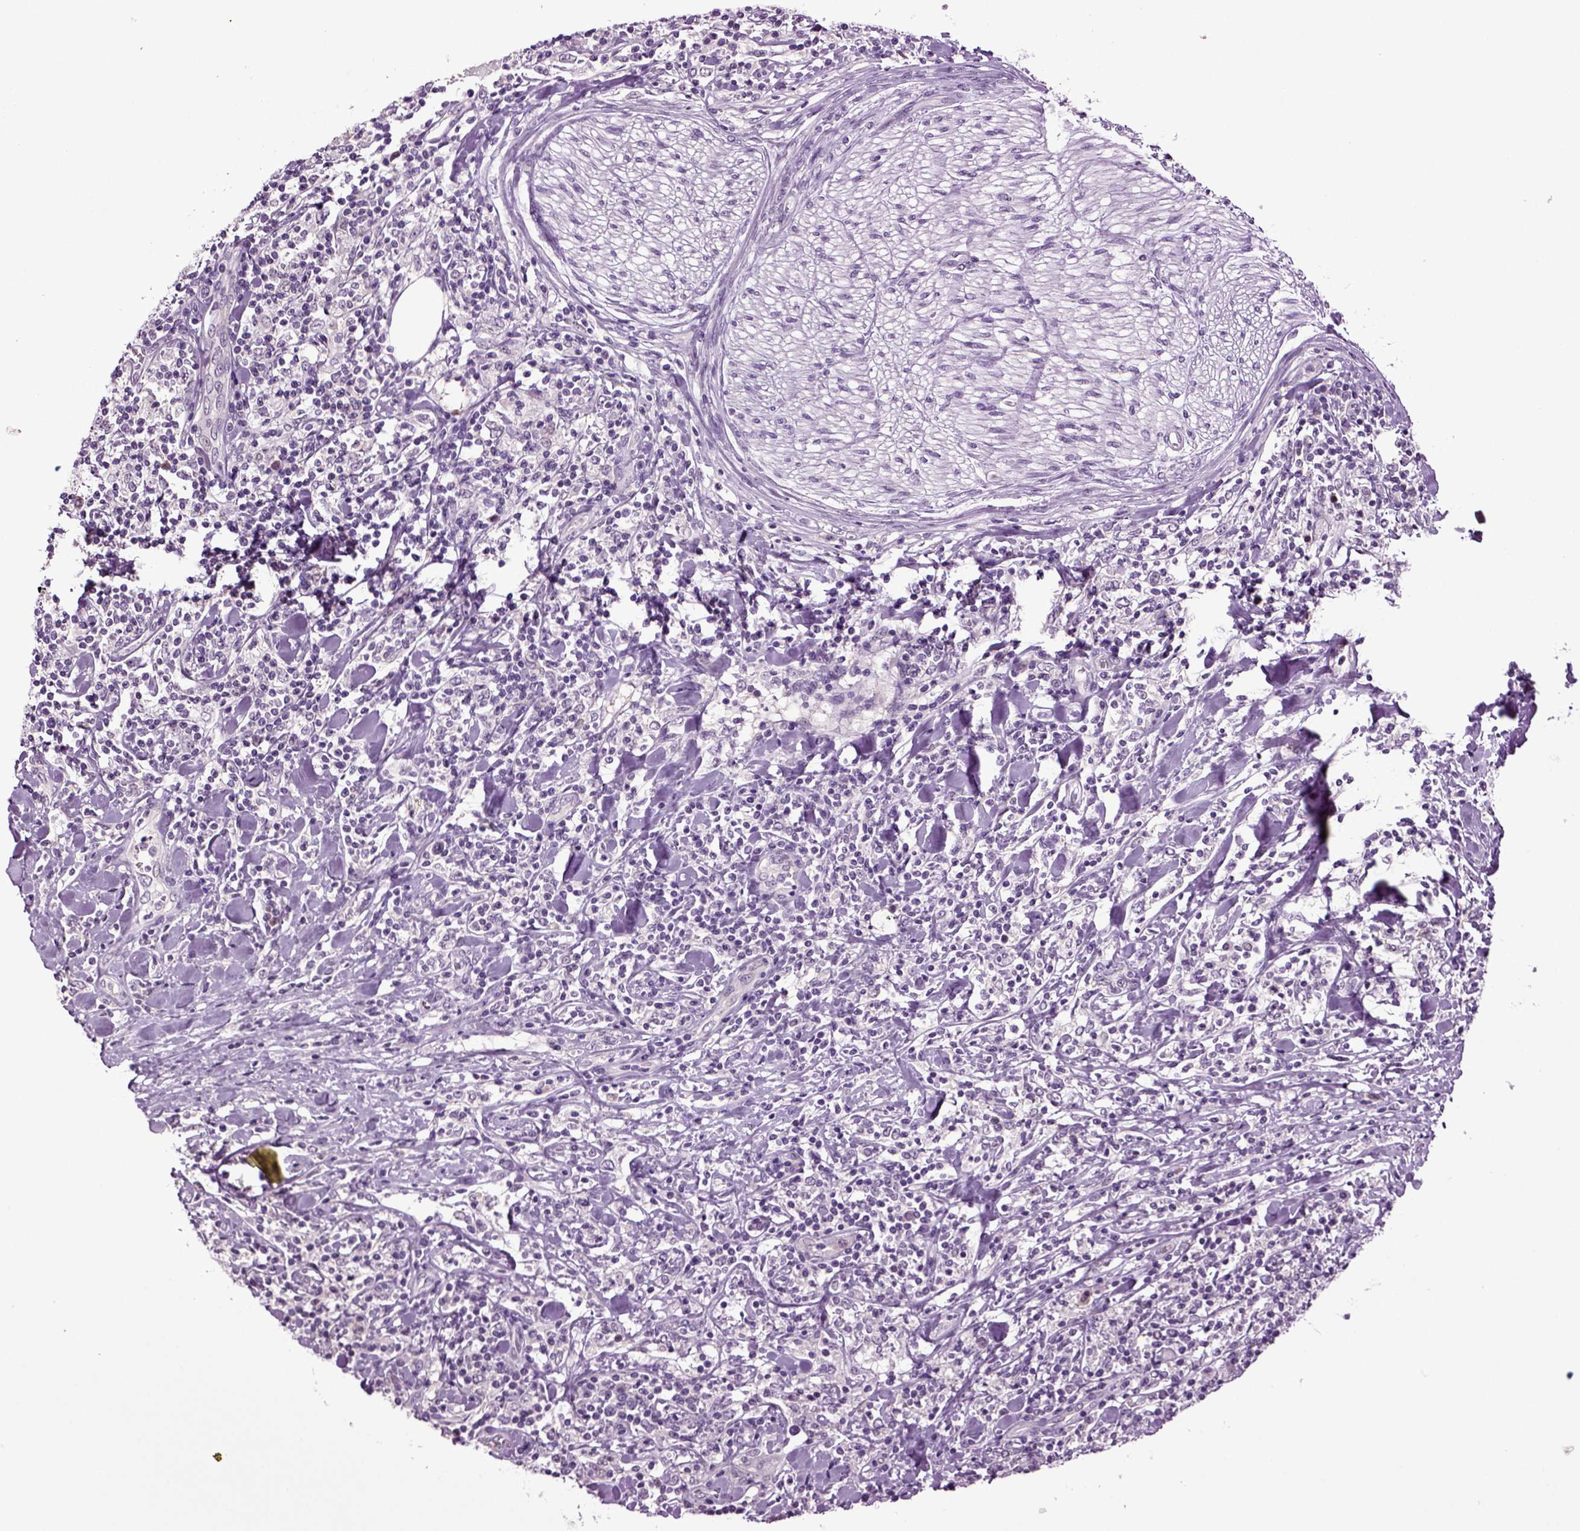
{"staining": {"intensity": "negative", "quantity": "none", "location": "none"}, "tissue": "lymphoma", "cell_type": "Tumor cells", "image_type": "cancer", "snomed": [{"axis": "morphology", "description": "Malignant lymphoma, non-Hodgkin's type, High grade"}, {"axis": "topography", "description": "Lymph node"}], "caption": "Tumor cells show no significant protein positivity in high-grade malignant lymphoma, non-Hodgkin's type.", "gene": "PLCH2", "patient": {"sex": "female", "age": 84}}